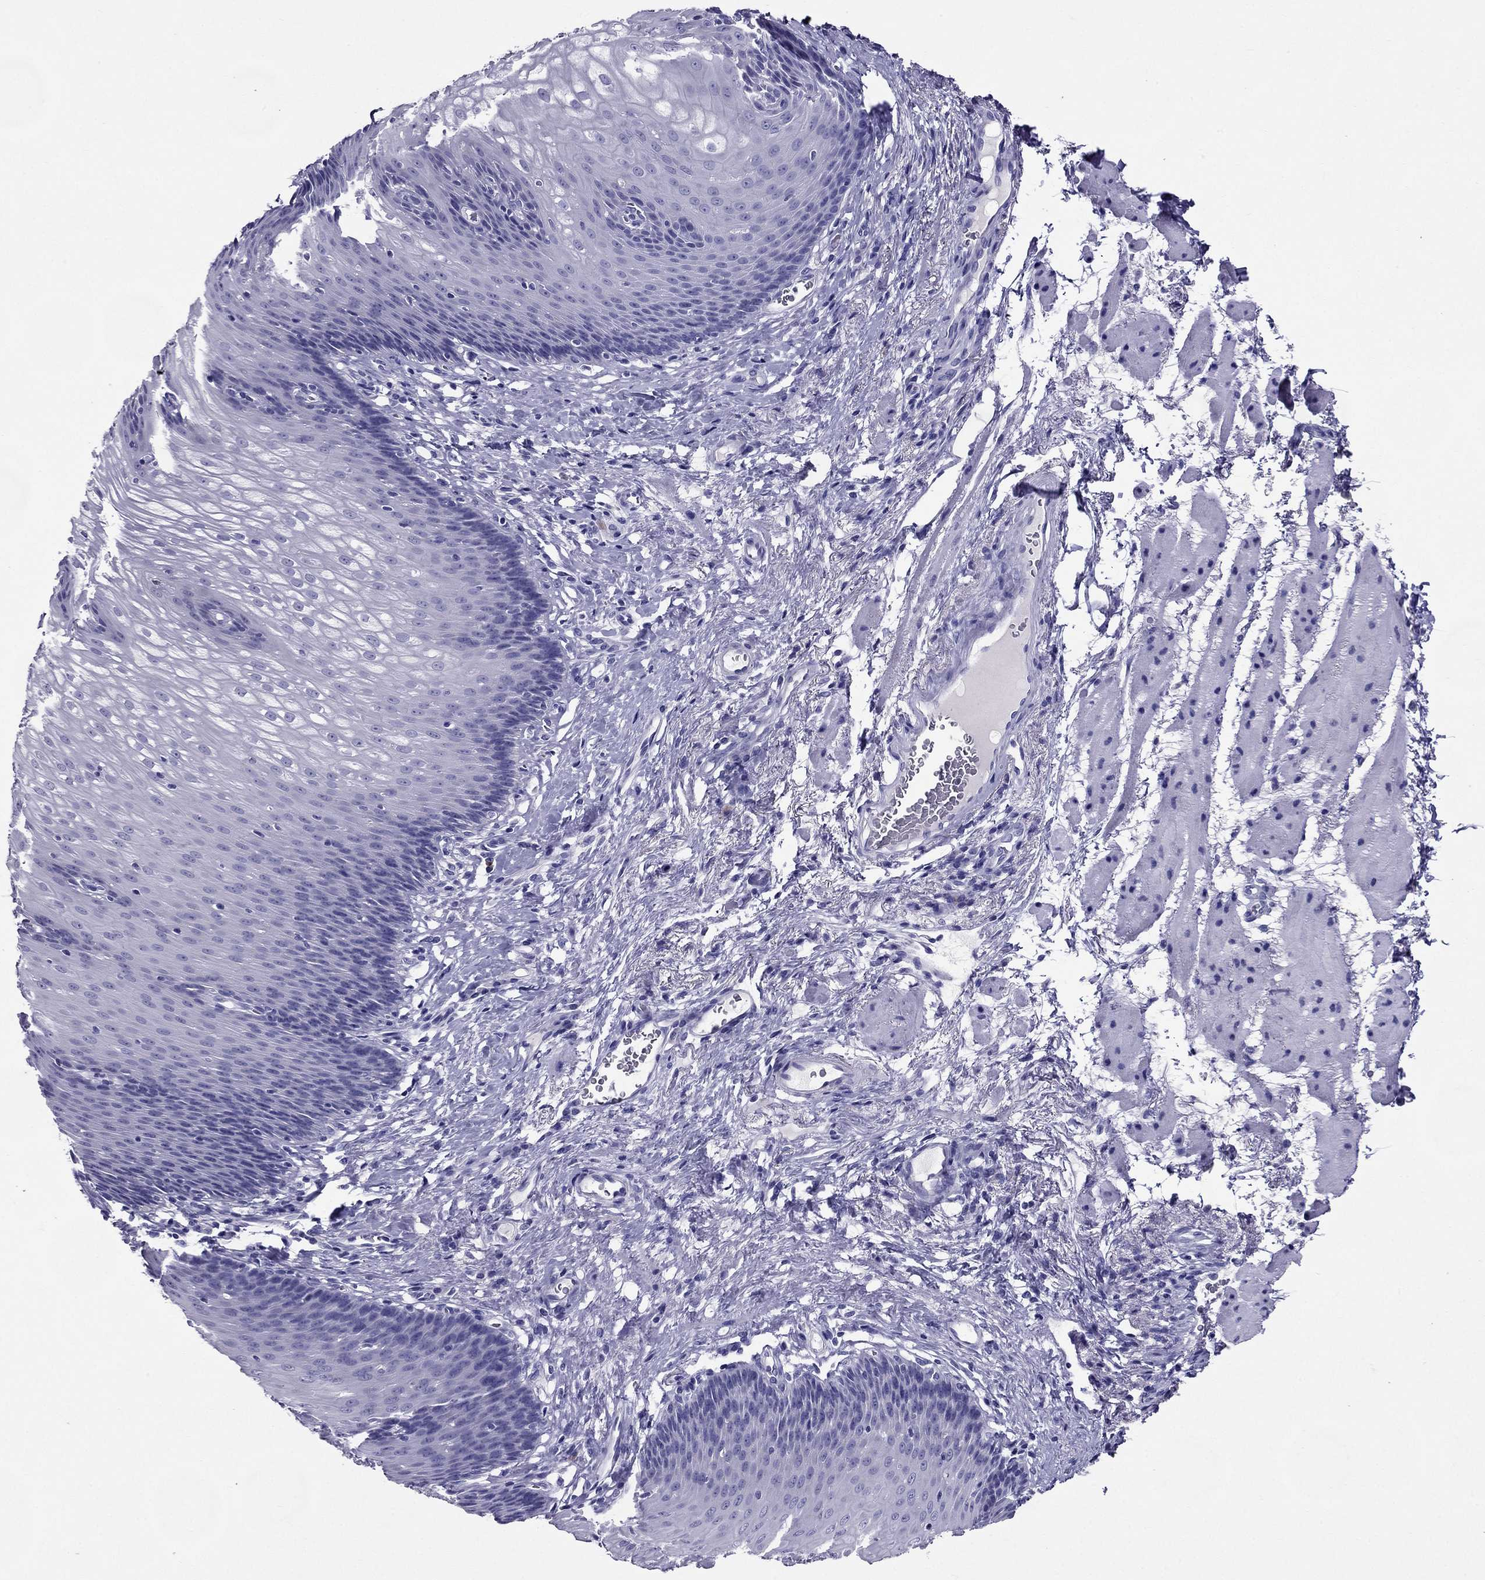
{"staining": {"intensity": "negative", "quantity": "none", "location": "none"}, "tissue": "esophagus", "cell_type": "Squamous epithelial cells", "image_type": "normal", "snomed": [{"axis": "morphology", "description": "Normal tissue, NOS"}, {"axis": "topography", "description": "Esophagus"}], "caption": "This is an IHC micrograph of benign human esophagus. There is no expression in squamous epithelial cells.", "gene": "ZNF541", "patient": {"sex": "male", "age": 76}}